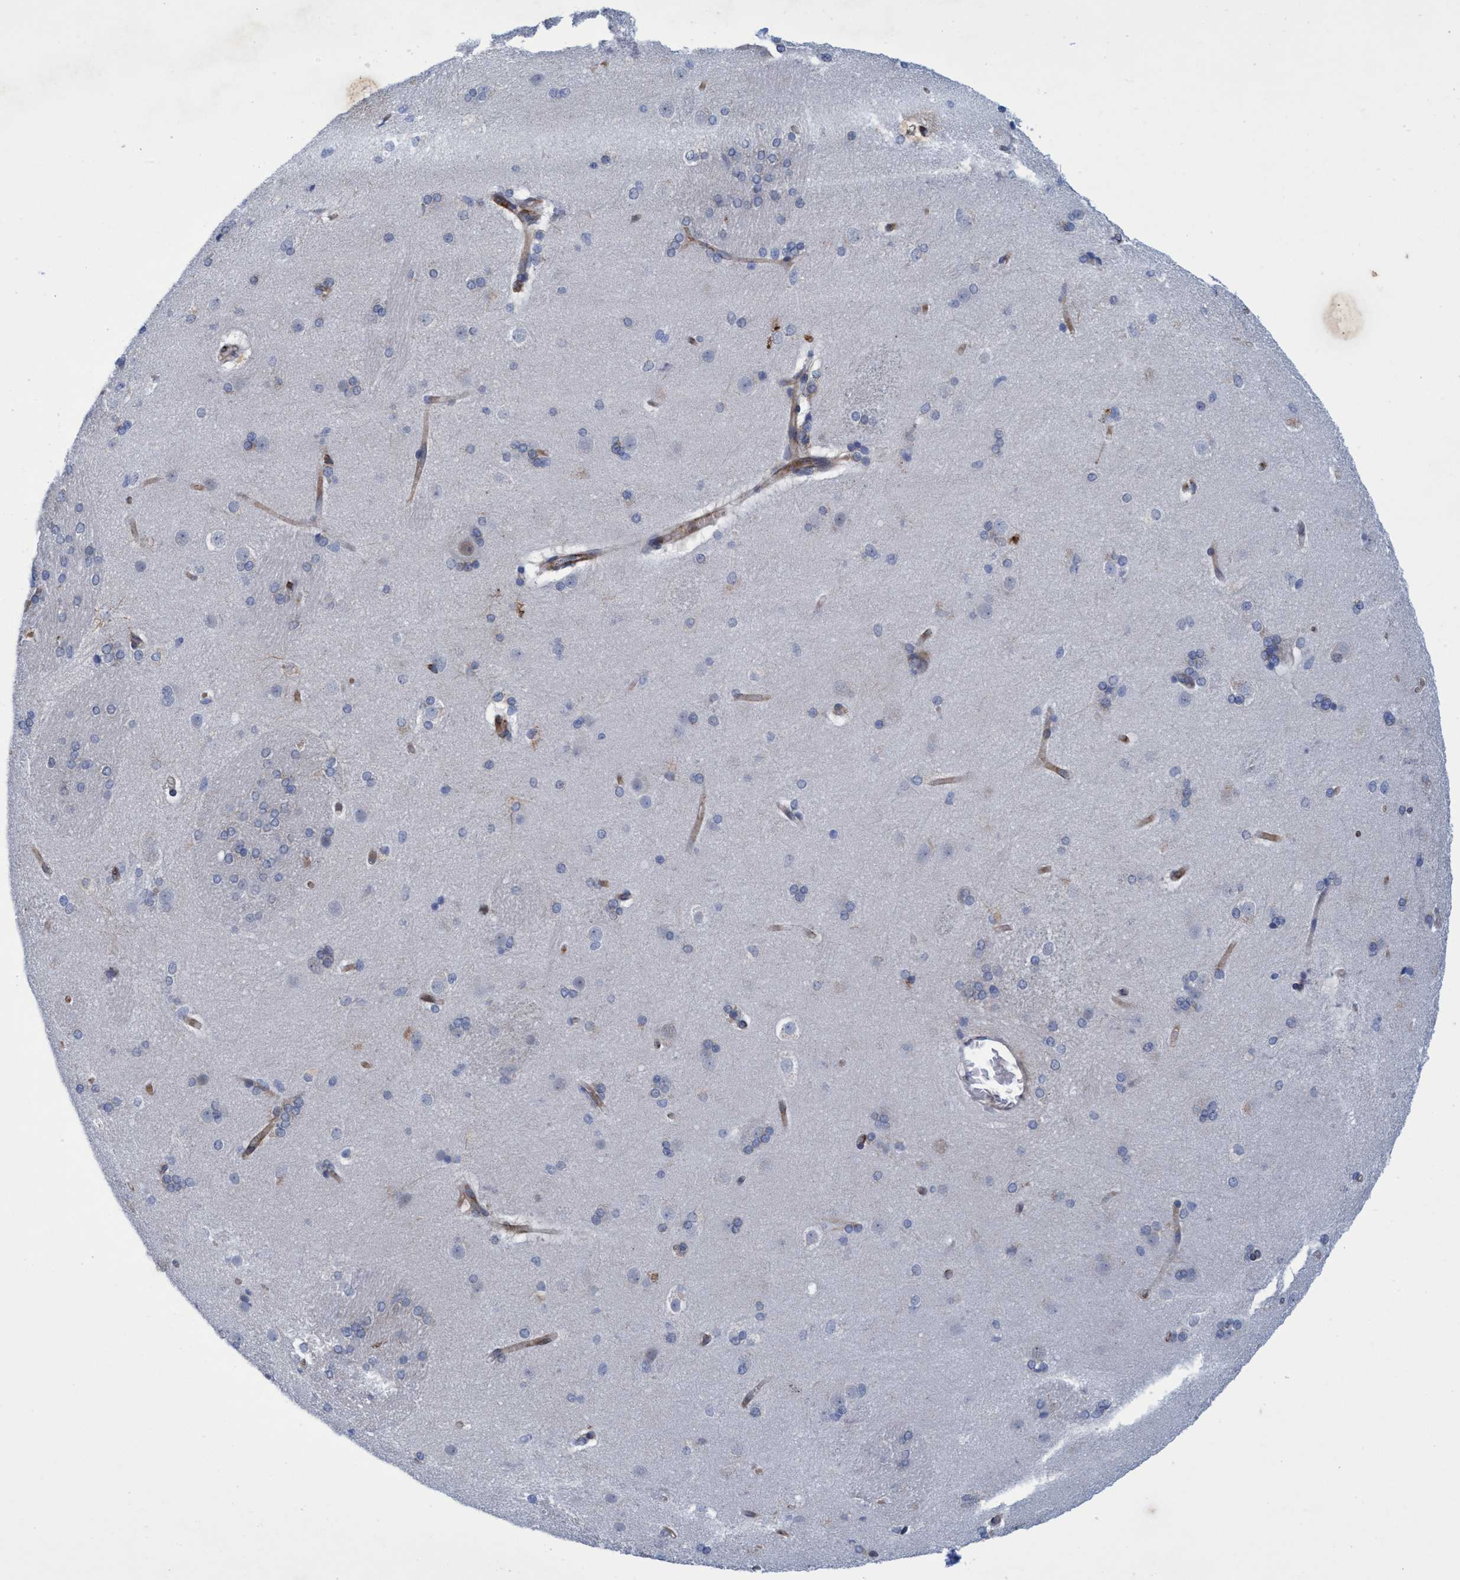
{"staining": {"intensity": "negative", "quantity": "none", "location": "none"}, "tissue": "caudate", "cell_type": "Glial cells", "image_type": "normal", "snomed": [{"axis": "morphology", "description": "Normal tissue, NOS"}, {"axis": "topography", "description": "Lateral ventricle wall"}], "caption": "This is an immunohistochemistry image of normal human caudate. There is no staining in glial cells.", "gene": "SLC43A2", "patient": {"sex": "female", "age": 19}}